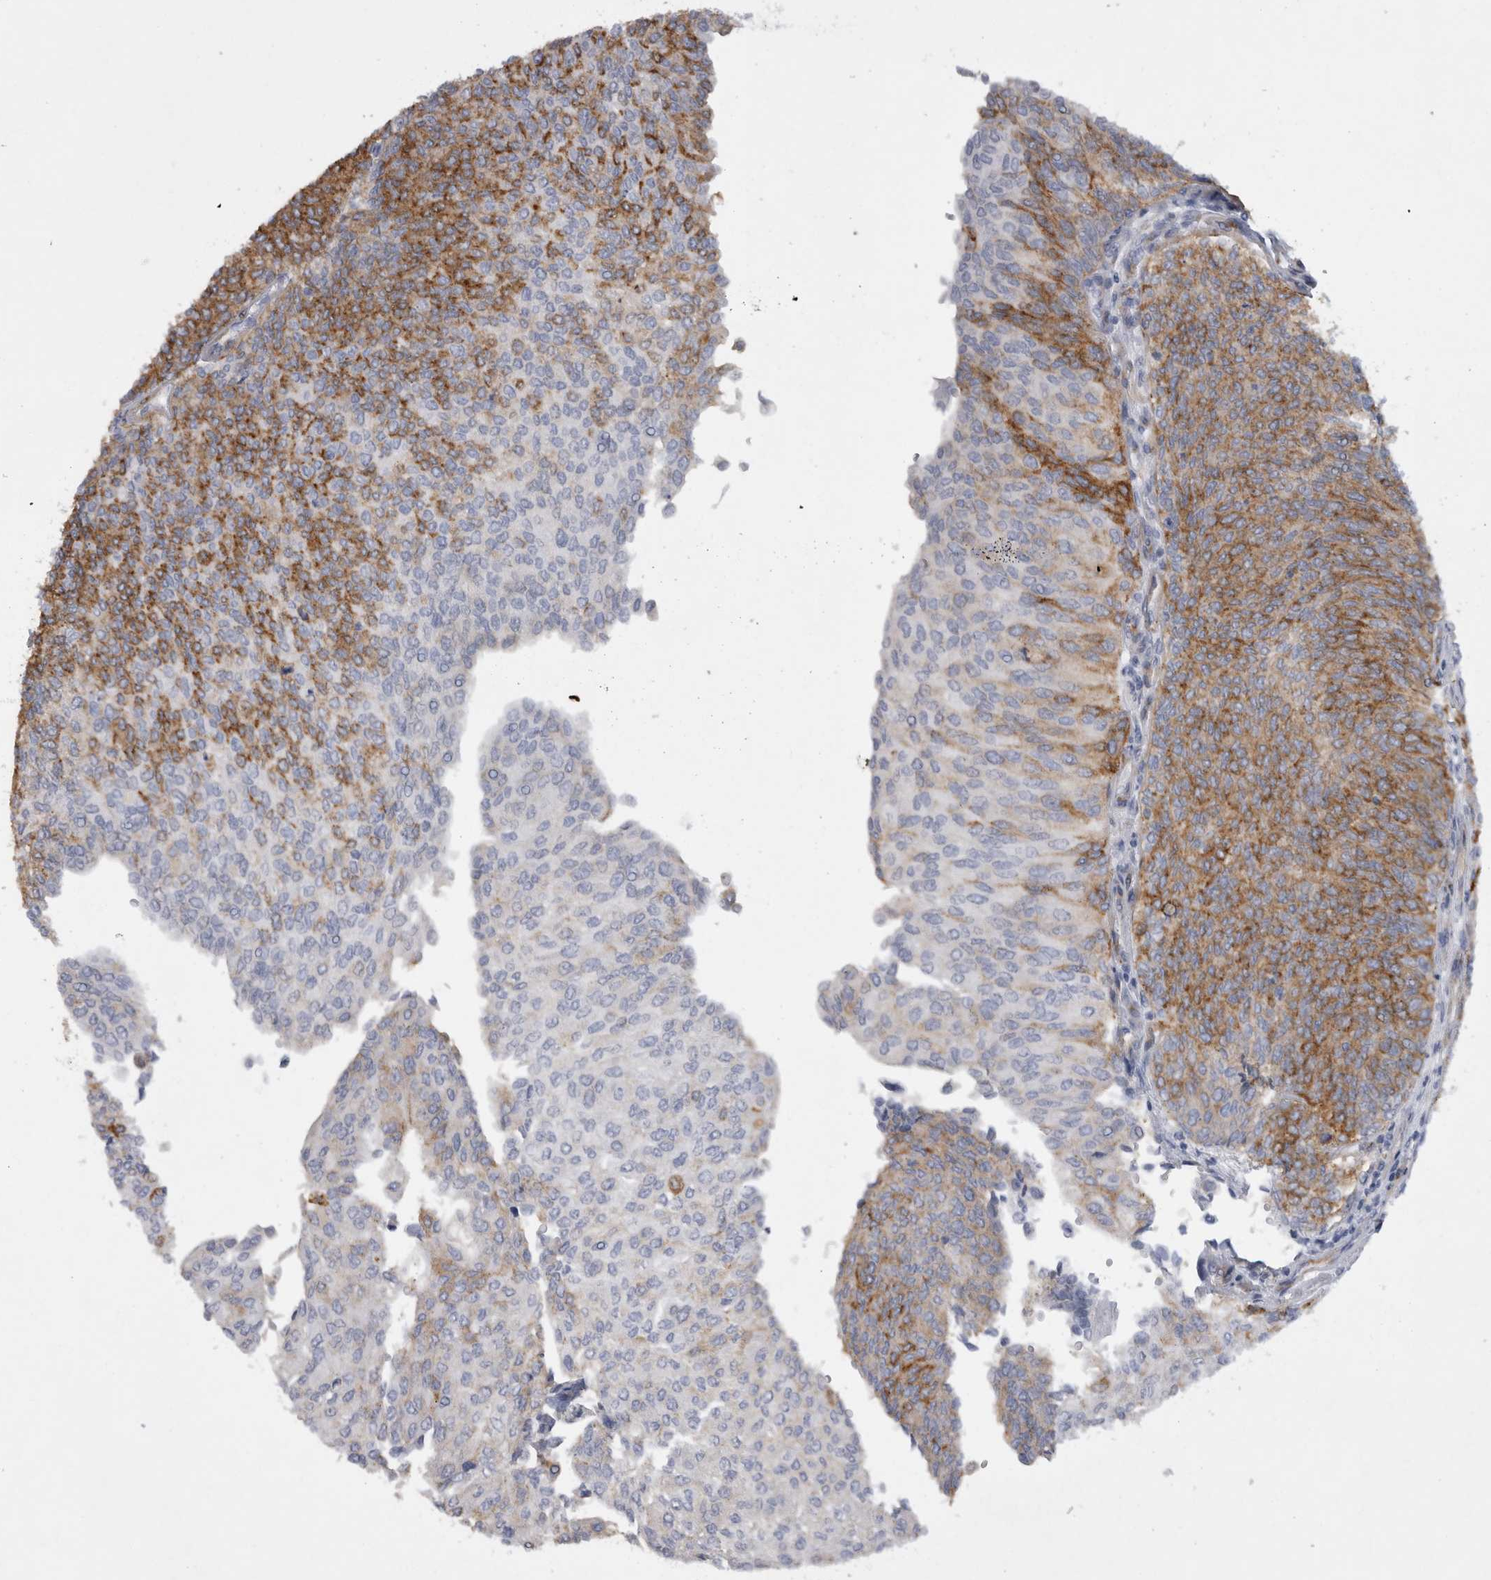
{"staining": {"intensity": "strong", "quantity": "25%-75%", "location": "cytoplasmic/membranous"}, "tissue": "urothelial cancer", "cell_type": "Tumor cells", "image_type": "cancer", "snomed": [{"axis": "morphology", "description": "Urothelial carcinoma, Low grade"}, {"axis": "topography", "description": "Urinary bladder"}], "caption": "The photomicrograph exhibits staining of low-grade urothelial carcinoma, revealing strong cytoplasmic/membranous protein positivity (brown color) within tumor cells. The staining was performed using DAB (3,3'-diaminobenzidine), with brown indicating positive protein expression. Nuclei are stained blue with hematoxylin.", "gene": "ATXN3", "patient": {"sex": "female", "age": 79}}